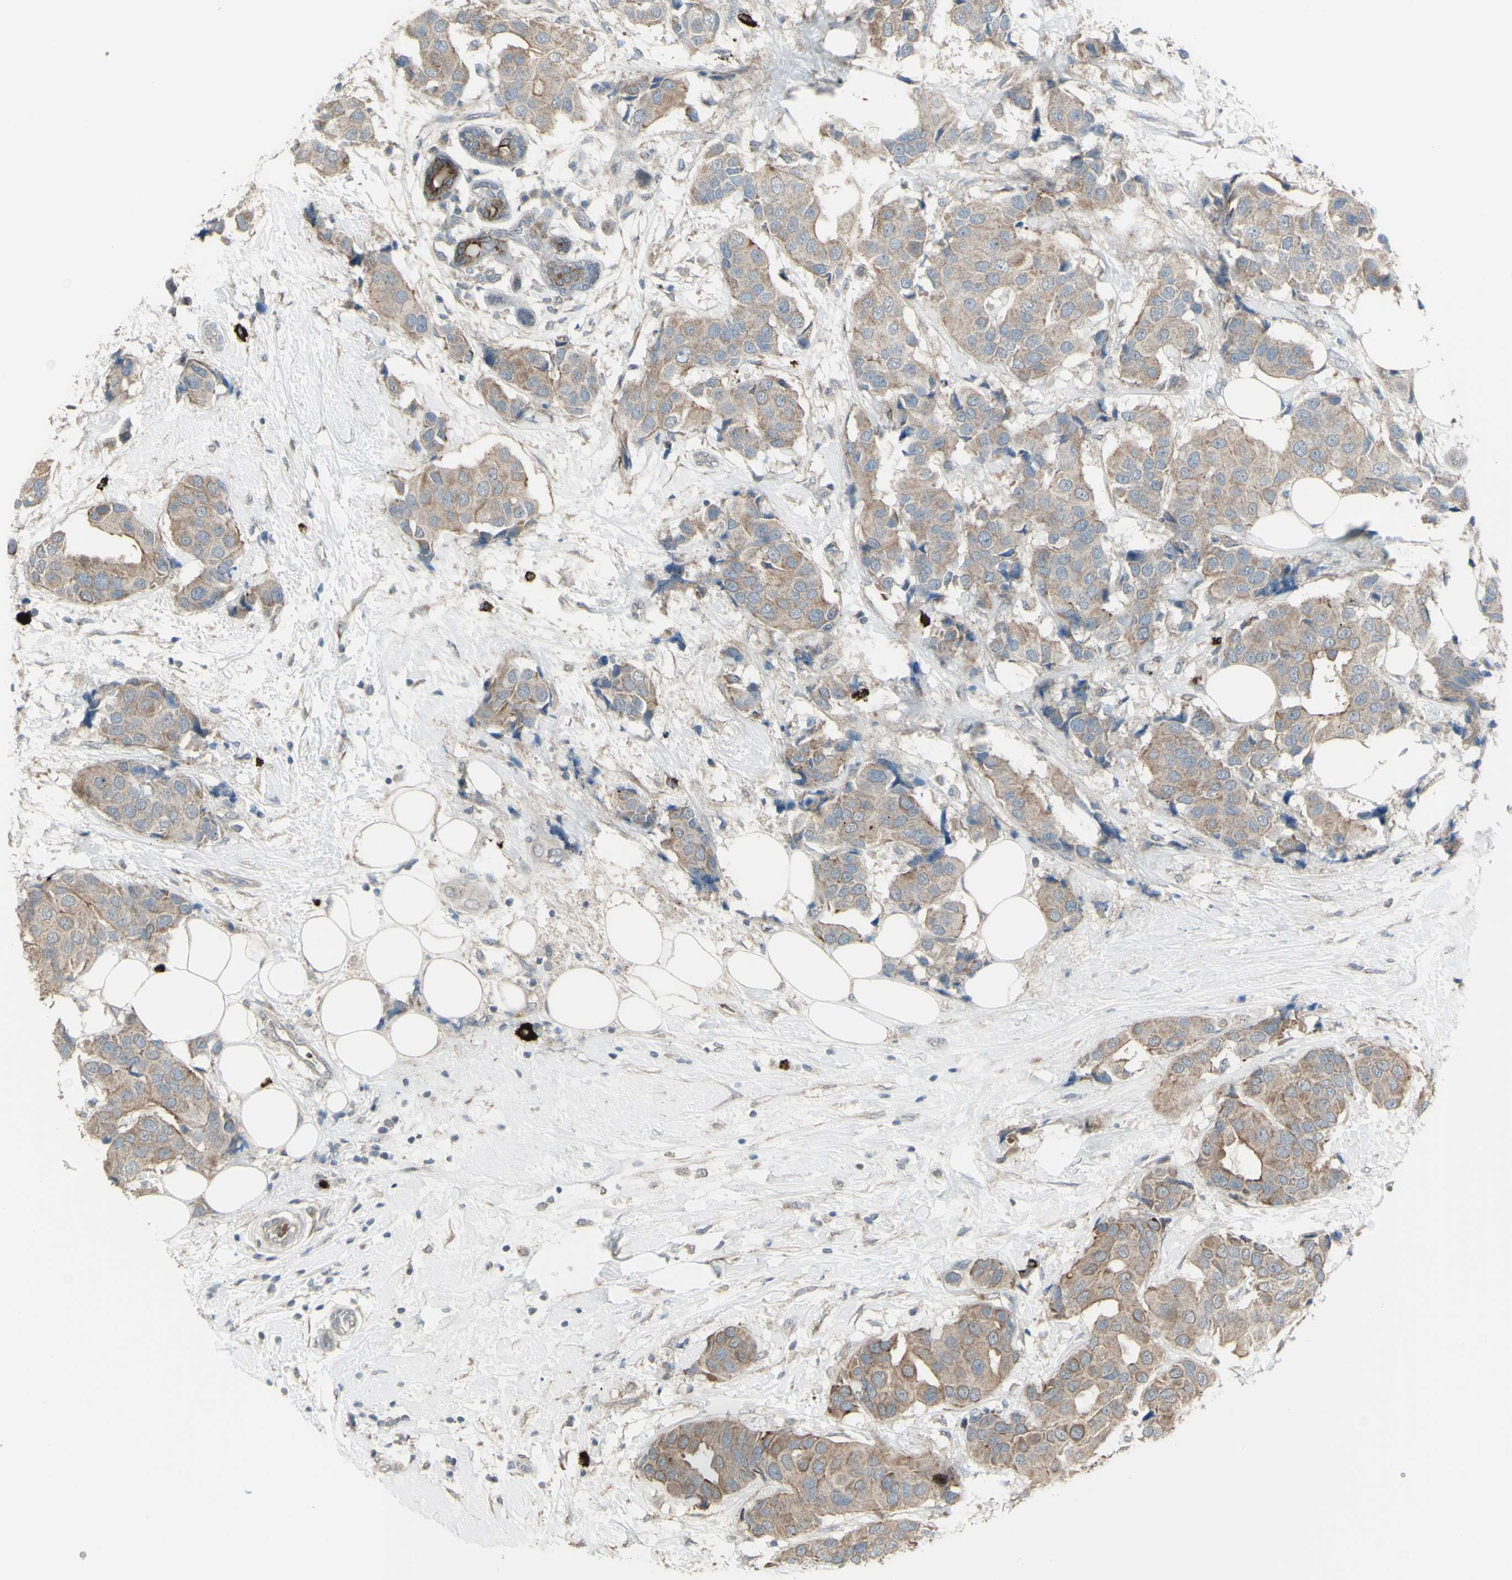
{"staining": {"intensity": "weak", "quantity": ">75%", "location": "cytoplasmic/membranous"}, "tissue": "breast cancer", "cell_type": "Tumor cells", "image_type": "cancer", "snomed": [{"axis": "morphology", "description": "Normal tissue, NOS"}, {"axis": "morphology", "description": "Duct carcinoma"}, {"axis": "topography", "description": "Breast"}], "caption": "Breast cancer (infiltrating ductal carcinoma) stained with a brown dye displays weak cytoplasmic/membranous positive positivity in about >75% of tumor cells.", "gene": "GRAMD1B", "patient": {"sex": "female", "age": 39}}